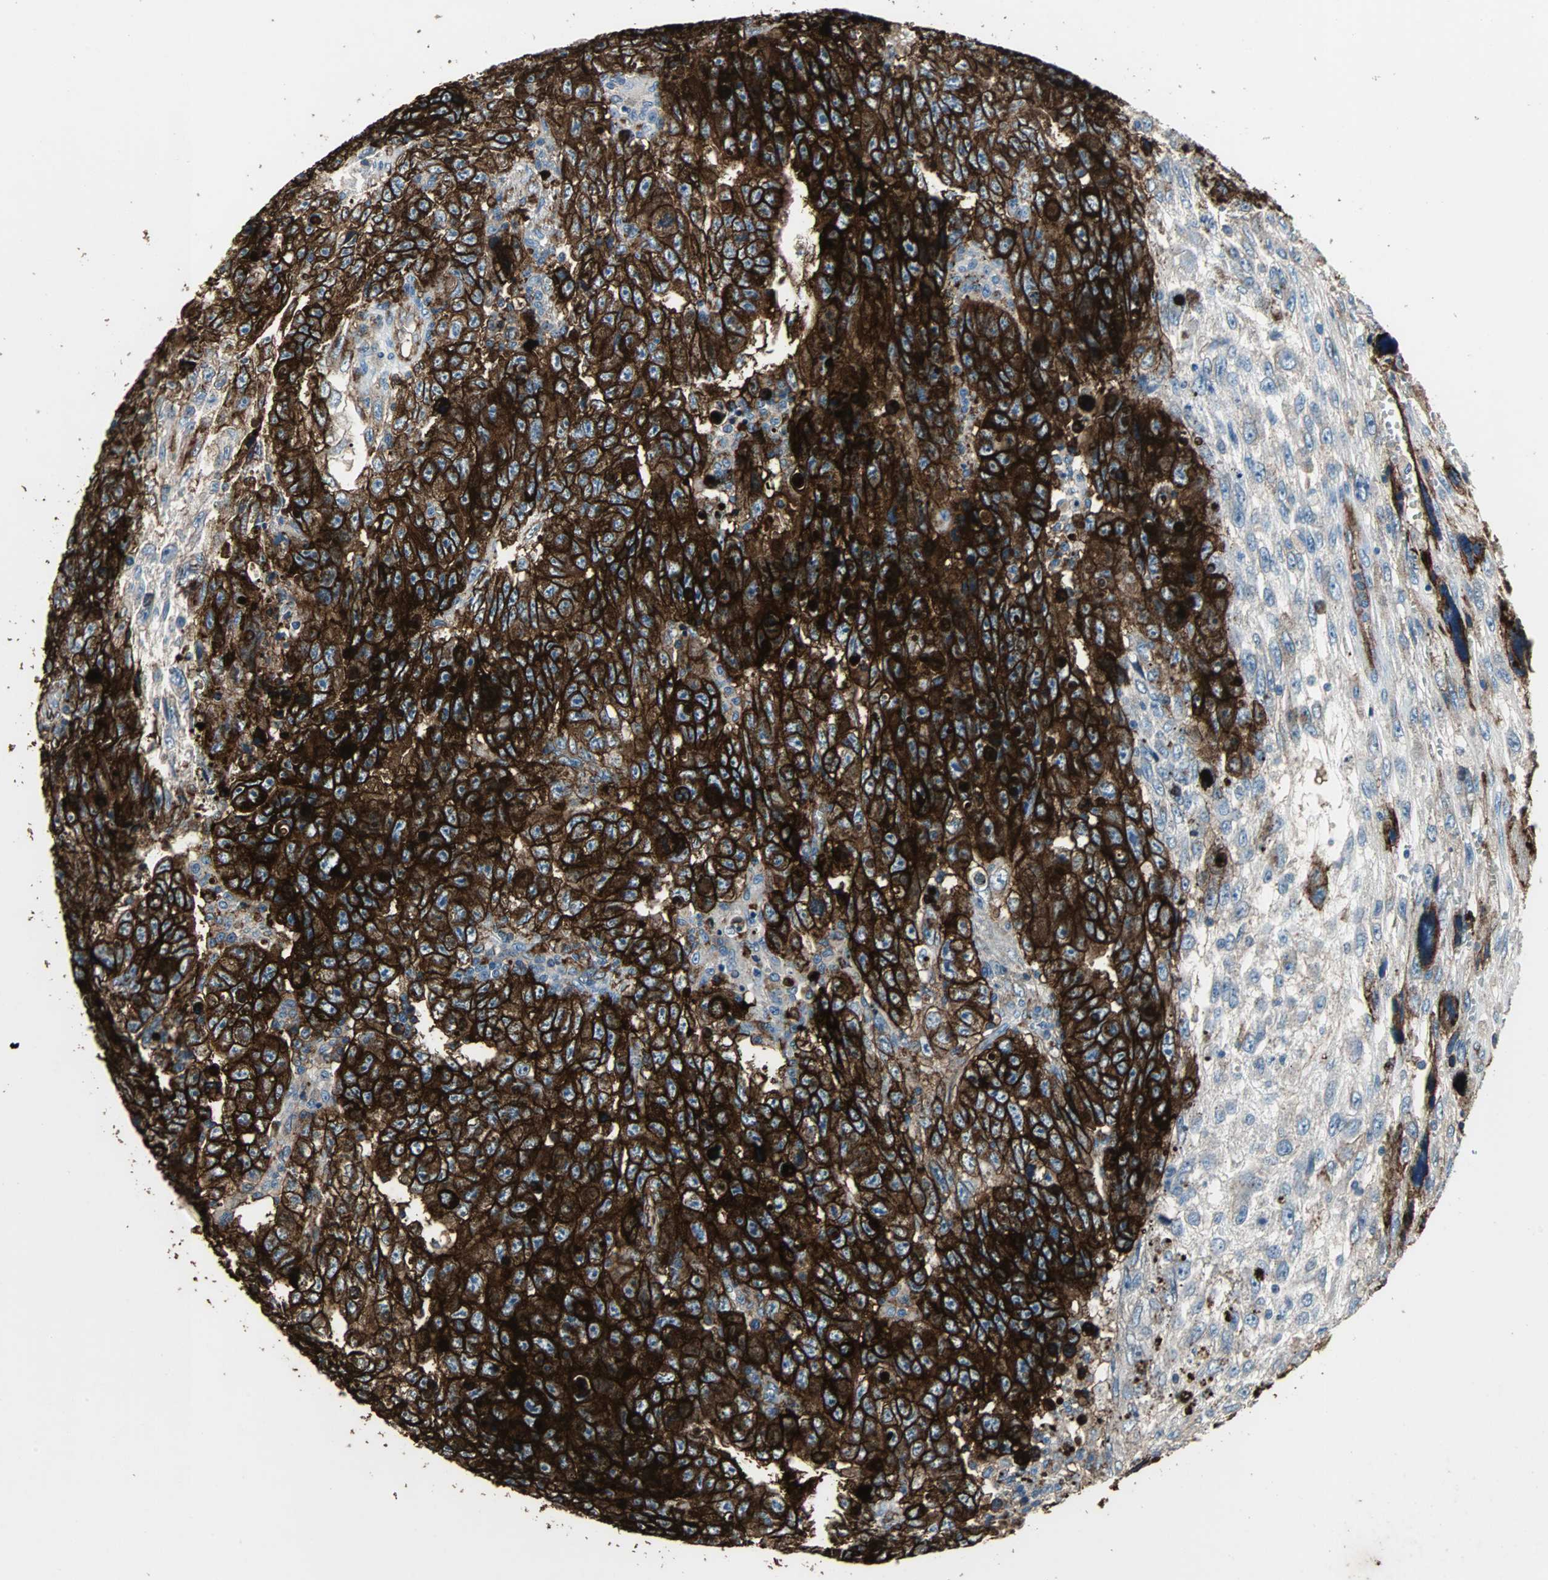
{"staining": {"intensity": "strong", "quantity": ">75%", "location": "cytoplasmic/membranous"}, "tissue": "testis cancer", "cell_type": "Tumor cells", "image_type": "cancer", "snomed": [{"axis": "morphology", "description": "Carcinoma, Embryonal, NOS"}, {"axis": "topography", "description": "Testis"}], "caption": "Strong cytoplasmic/membranous expression for a protein is present in approximately >75% of tumor cells of testis cancer using IHC.", "gene": "F11R", "patient": {"sex": "male", "age": 28}}